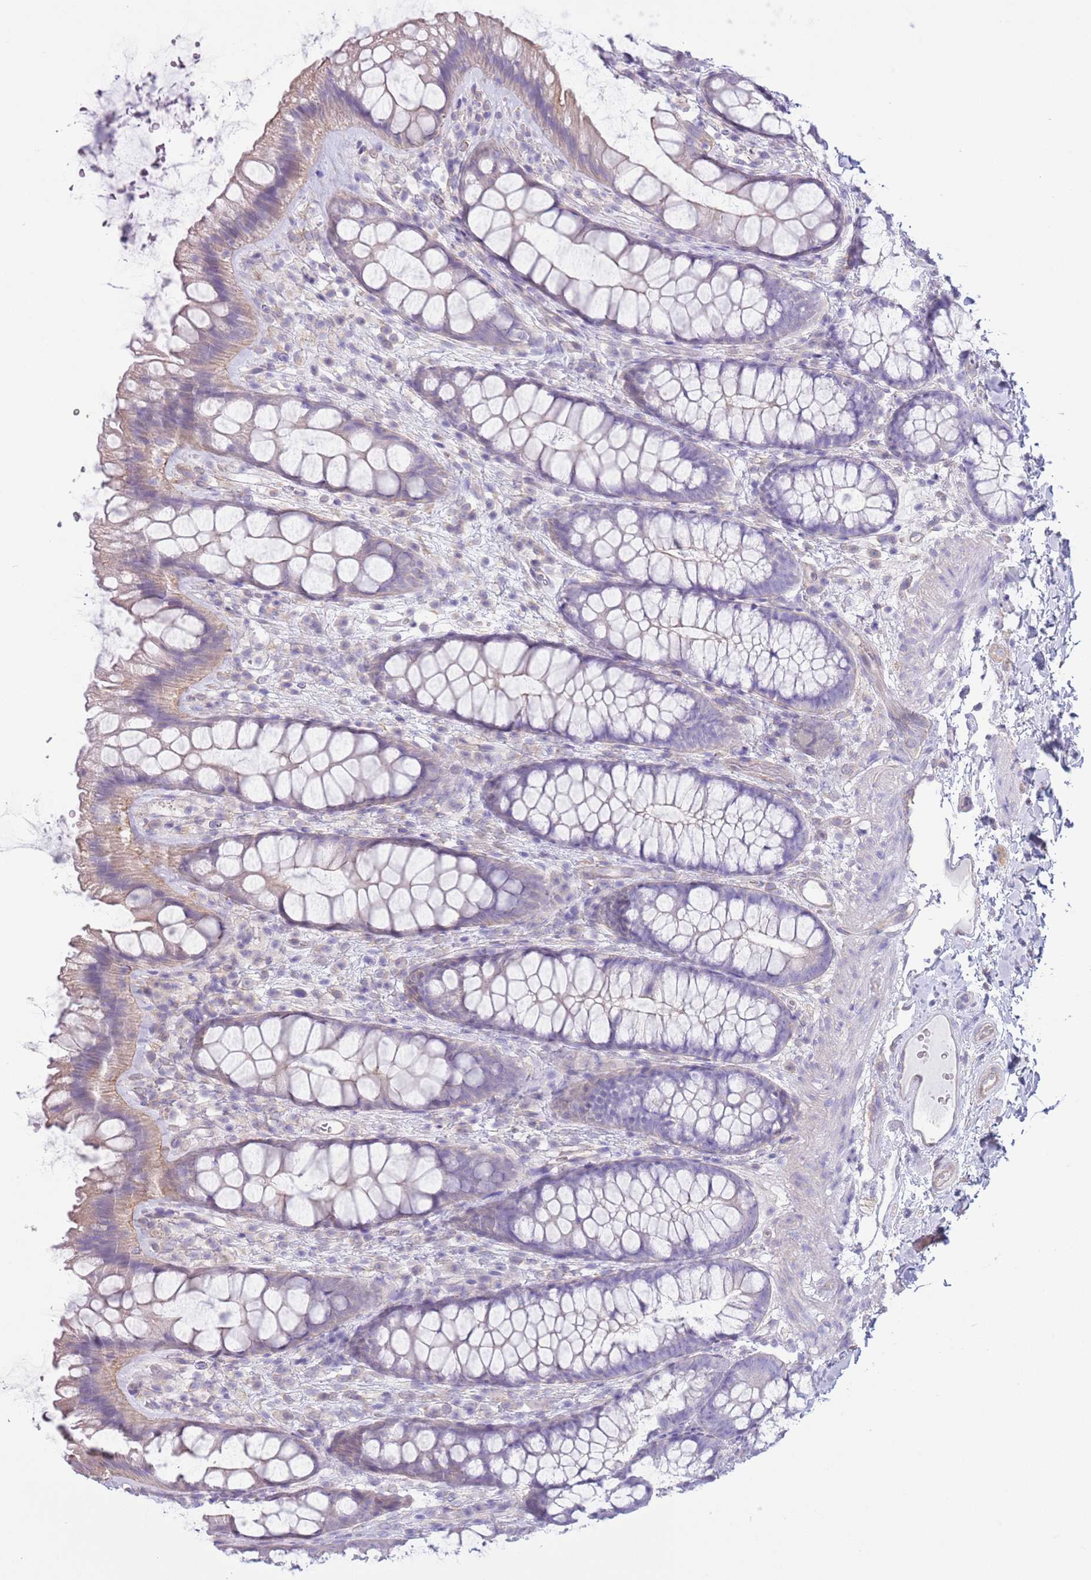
{"staining": {"intensity": "negative", "quantity": "none", "location": "none"}, "tissue": "colon", "cell_type": "Endothelial cells", "image_type": "normal", "snomed": [{"axis": "morphology", "description": "Normal tissue, NOS"}, {"axis": "topography", "description": "Colon"}], "caption": "This is an immunohistochemistry (IHC) histopathology image of normal human colon. There is no staining in endothelial cells.", "gene": "RBP3", "patient": {"sex": "male", "age": 46}}